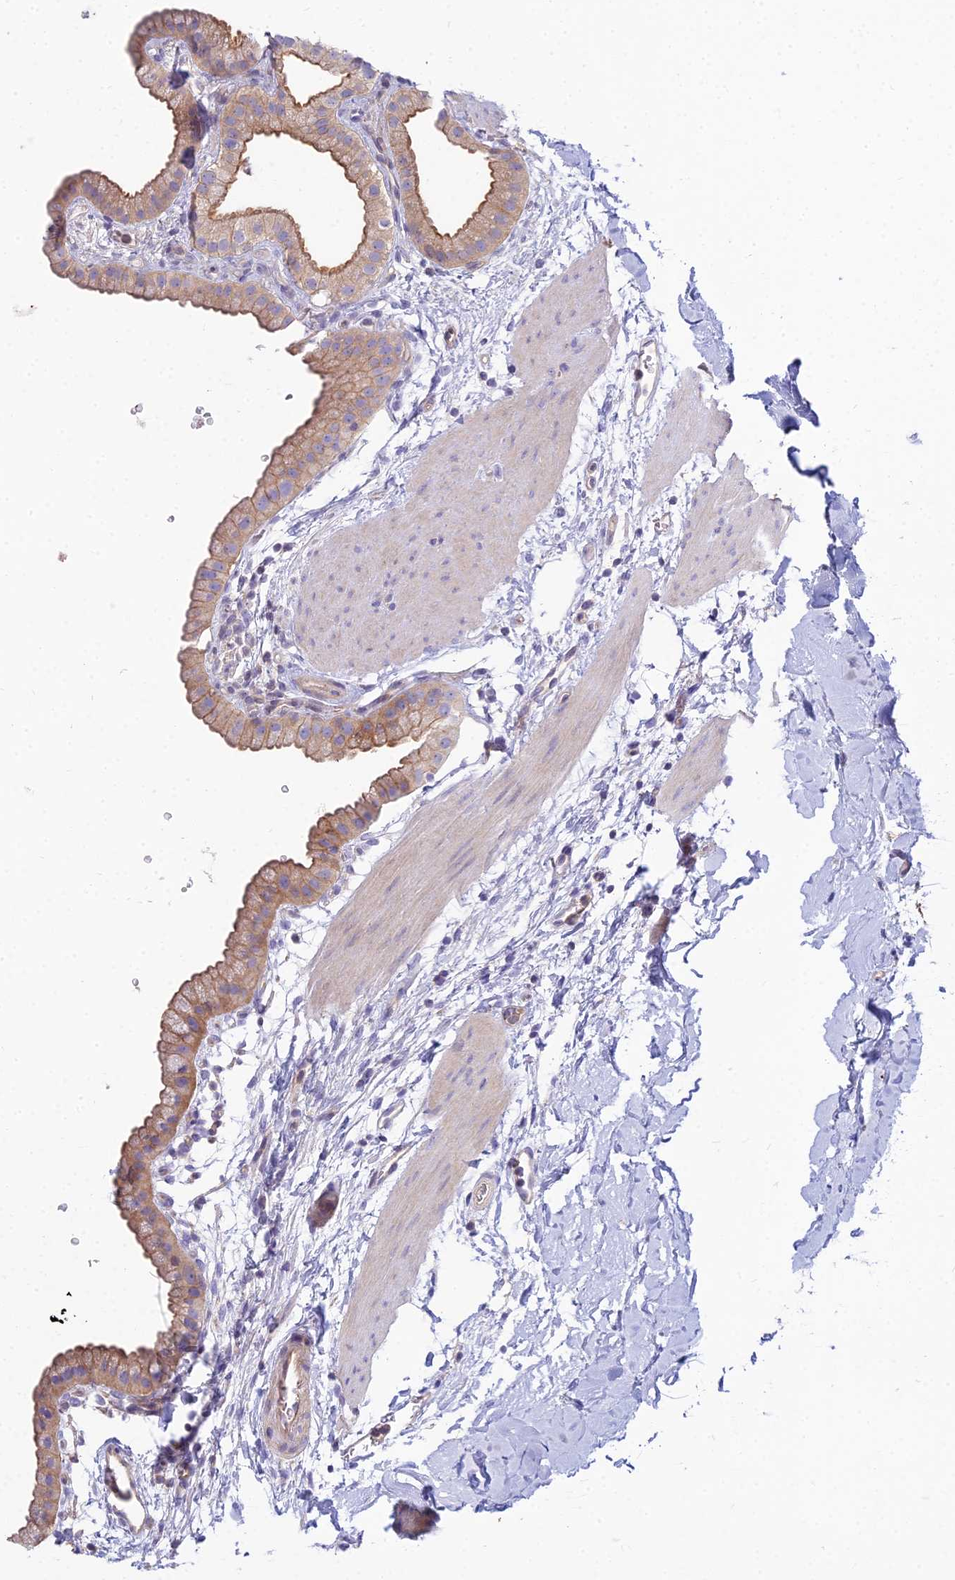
{"staining": {"intensity": "moderate", "quantity": ">75%", "location": "cytoplasmic/membranous"}, "tissue": "gallbladder", "cell_type": "Glandular cells", "image_type": "normal", "snomed": [{"axis": "morphology", "description": "Normal tissue, NOS"}, {"axis": "topography", "description": "Gallbladder"}], "caption": "Immunohistochemistry photomicrograph of unremarkable gallbladder: human gallbladder stained using immunohistochemistry (IHC) shows medium levels of moderate protein expression localized specifically in the cytoplasmic/membranous of glandular cells, appearing as a cytoplasmic/membranous brown color.", "gene": "SMIM24", "patient": {"sex": "female", "age": 64}}